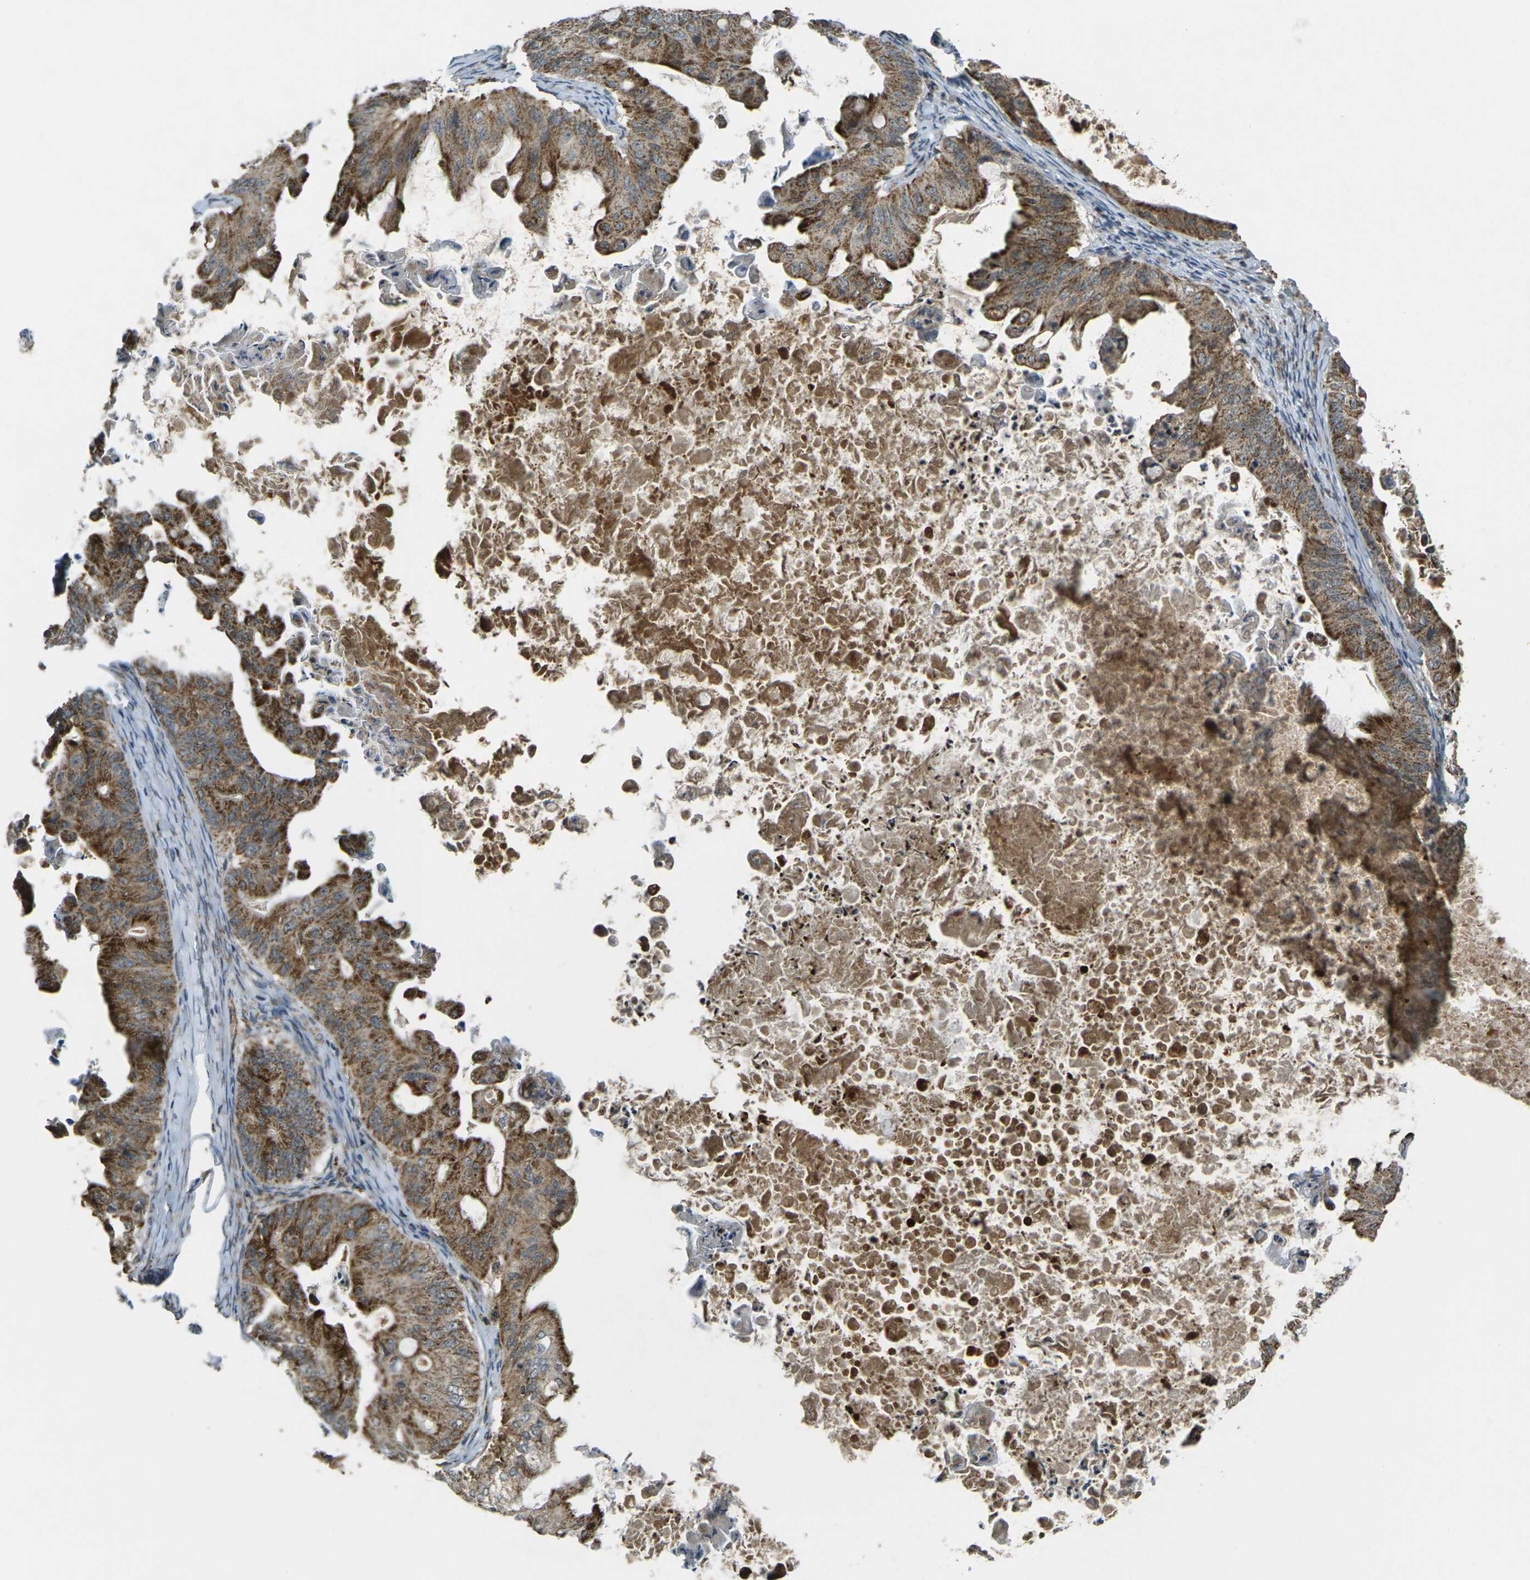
{"staining": {"intensity": "moderate", "quantity": ">75%", "location": "cytoplasmic/membranous"}, "tissue": "ovarian cancer", "cell_type": "Tumor cells", "image_type": "cancer", "snomed": [{"axis": "morphology", "description": "Cystadenocarcinoma, mucinous, NOS"}, {"axis": "topography", "description": "Ovary"}], "caption": "The photomicrograph reveals immunohistochemical staining of mucinous cystadenocarcinoma (ovarian). There is moderate cytoplasmic/membranous positivity is identified in approximately >75% of tumor cells.", "gene": "IGF1R", "patient": {"sex": "female", "age": 37}}